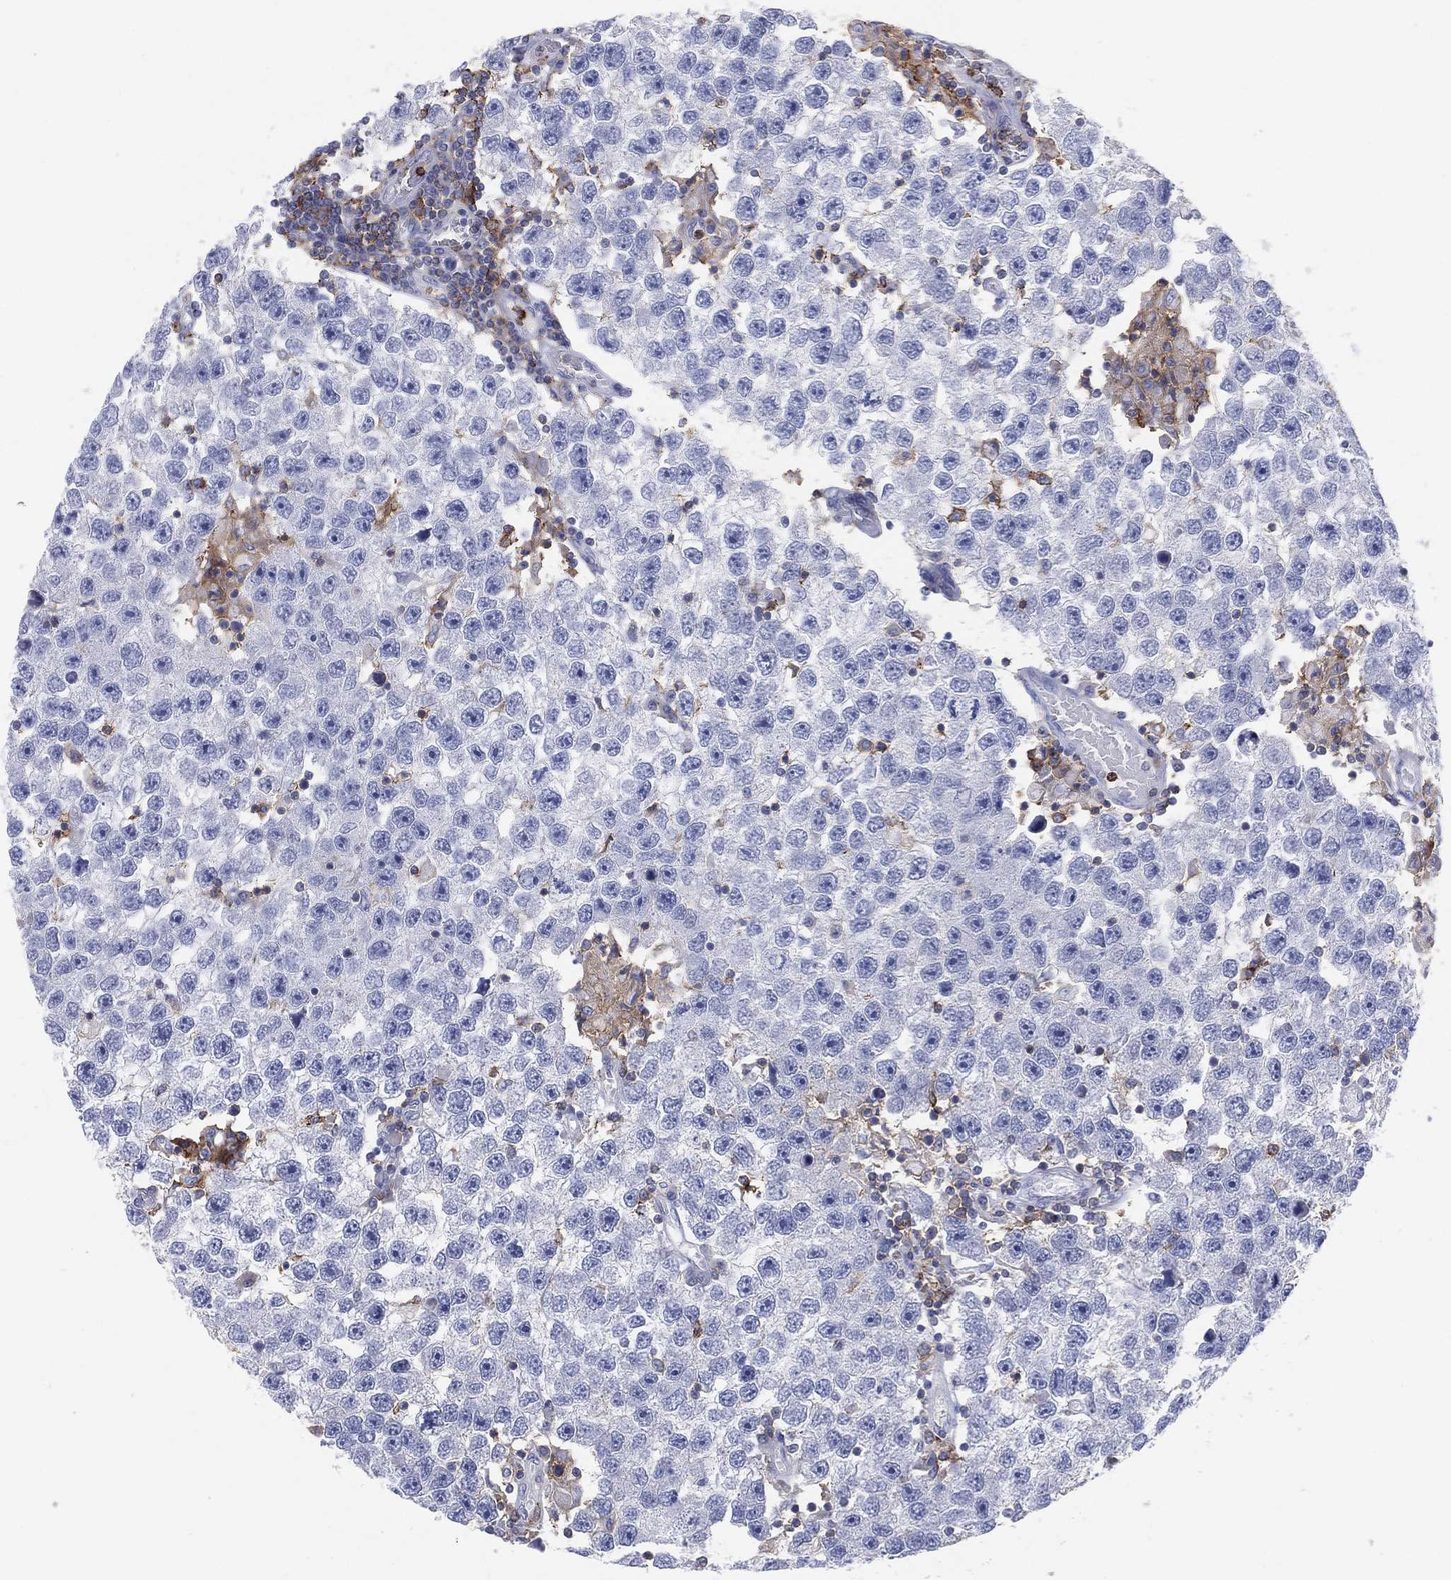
{"staining": {"intensity": "negative", "quantity": "none", "location": "none"}, "tissue": "testis cancer", "cell_type": "Tumor cells", "image_type": "cancer", "snomed": [{"axis": "morphology", "description": "Seminoma, NOS"}, {"axis": "topography", "description": "Testis"}], "caption": "DAB (3,3'-diaminobenzidine) immunohistochemical staining of testis seminoma reveals no significant expression in tumor cells.", "gene": "SELPLG", "patient": {"sex": "male", "age": 26}}